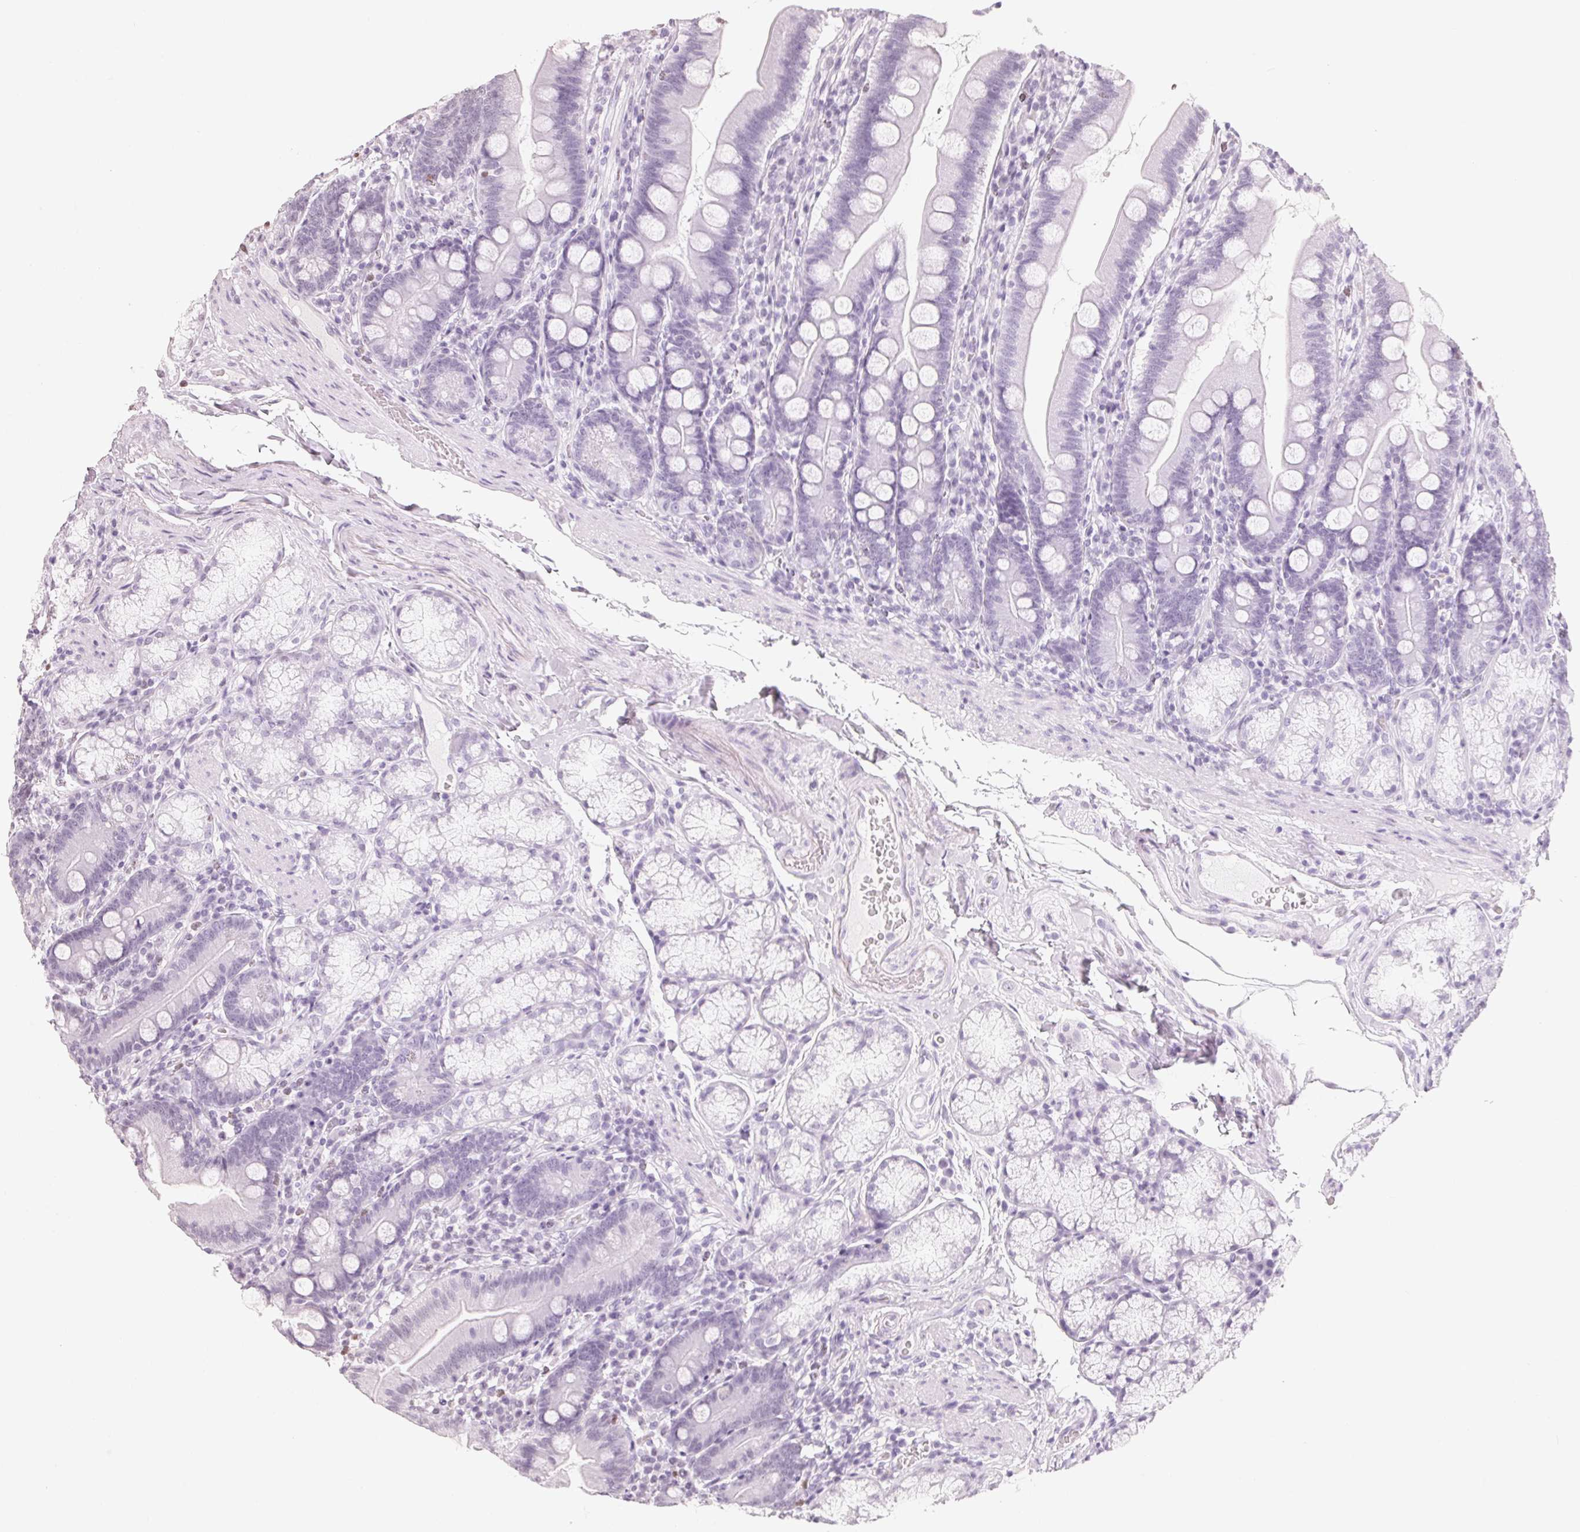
{"staining": {"intensity": "negative", "quantity": "none", "location": "none"}, "tissue": "duodenum", "cell_type": "Glandular cells", "image_type": "normal", "snomed": [{"axis": "morphology", "description": "Normal tissue, NOS"}, {"axis": "topography", "description": "Duodenum"}], "caption": "High magnification brightfield microscopy of normal duodenum stained with DAB (3,3'-diaminobenzidine) (brown) and counterstained with hematoxylin (blue): glandular cells show no significant positivity. Nuclei are stained in blue.", "gene": "ARHGAP22", "patient": {"sex": "female", "age": 67}}